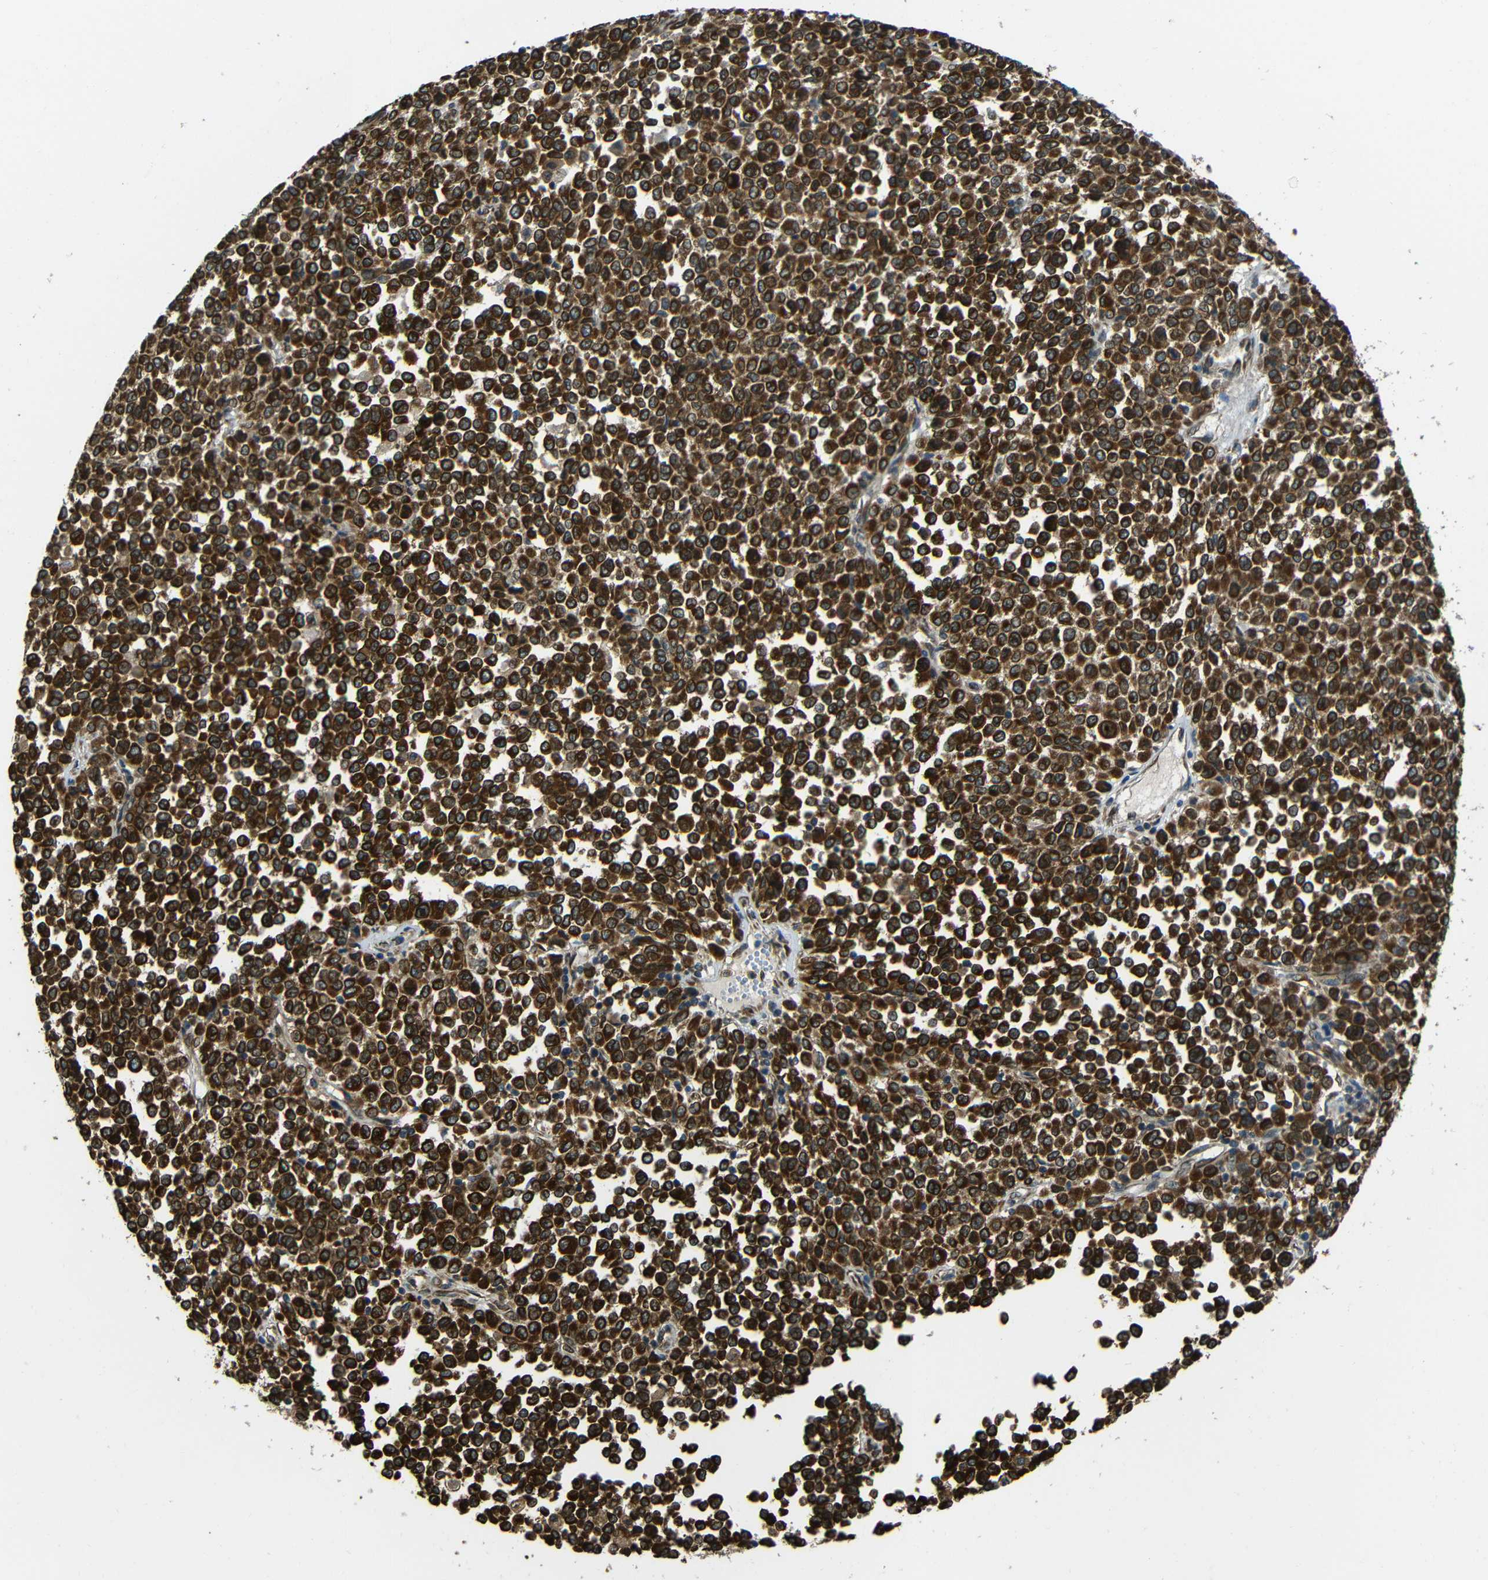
{"staining": {"intensity": "strong", "quantity": ">75%", "location": "cytoplasmic/membranous"}, "tissue": "melanoma", "cell_type": "Tumor cells", "image_type": "cancer", "snomed": [{"axis": "morphology", "description": "Malignant melanoma, Metastatic site"}, {"axis": "topography", "description": "Pancreas"}], "caption": "This photomicrograph displays melanoma stained with immunohistochemistry (IHC) to label a protein in brown. The cytoplasmic/membranous of tumor cells show strong positivity for the protein. Nuclei are counter-stained blue.", "gene": "VAPB", "patient": {"sex": "female", "age": 30}}